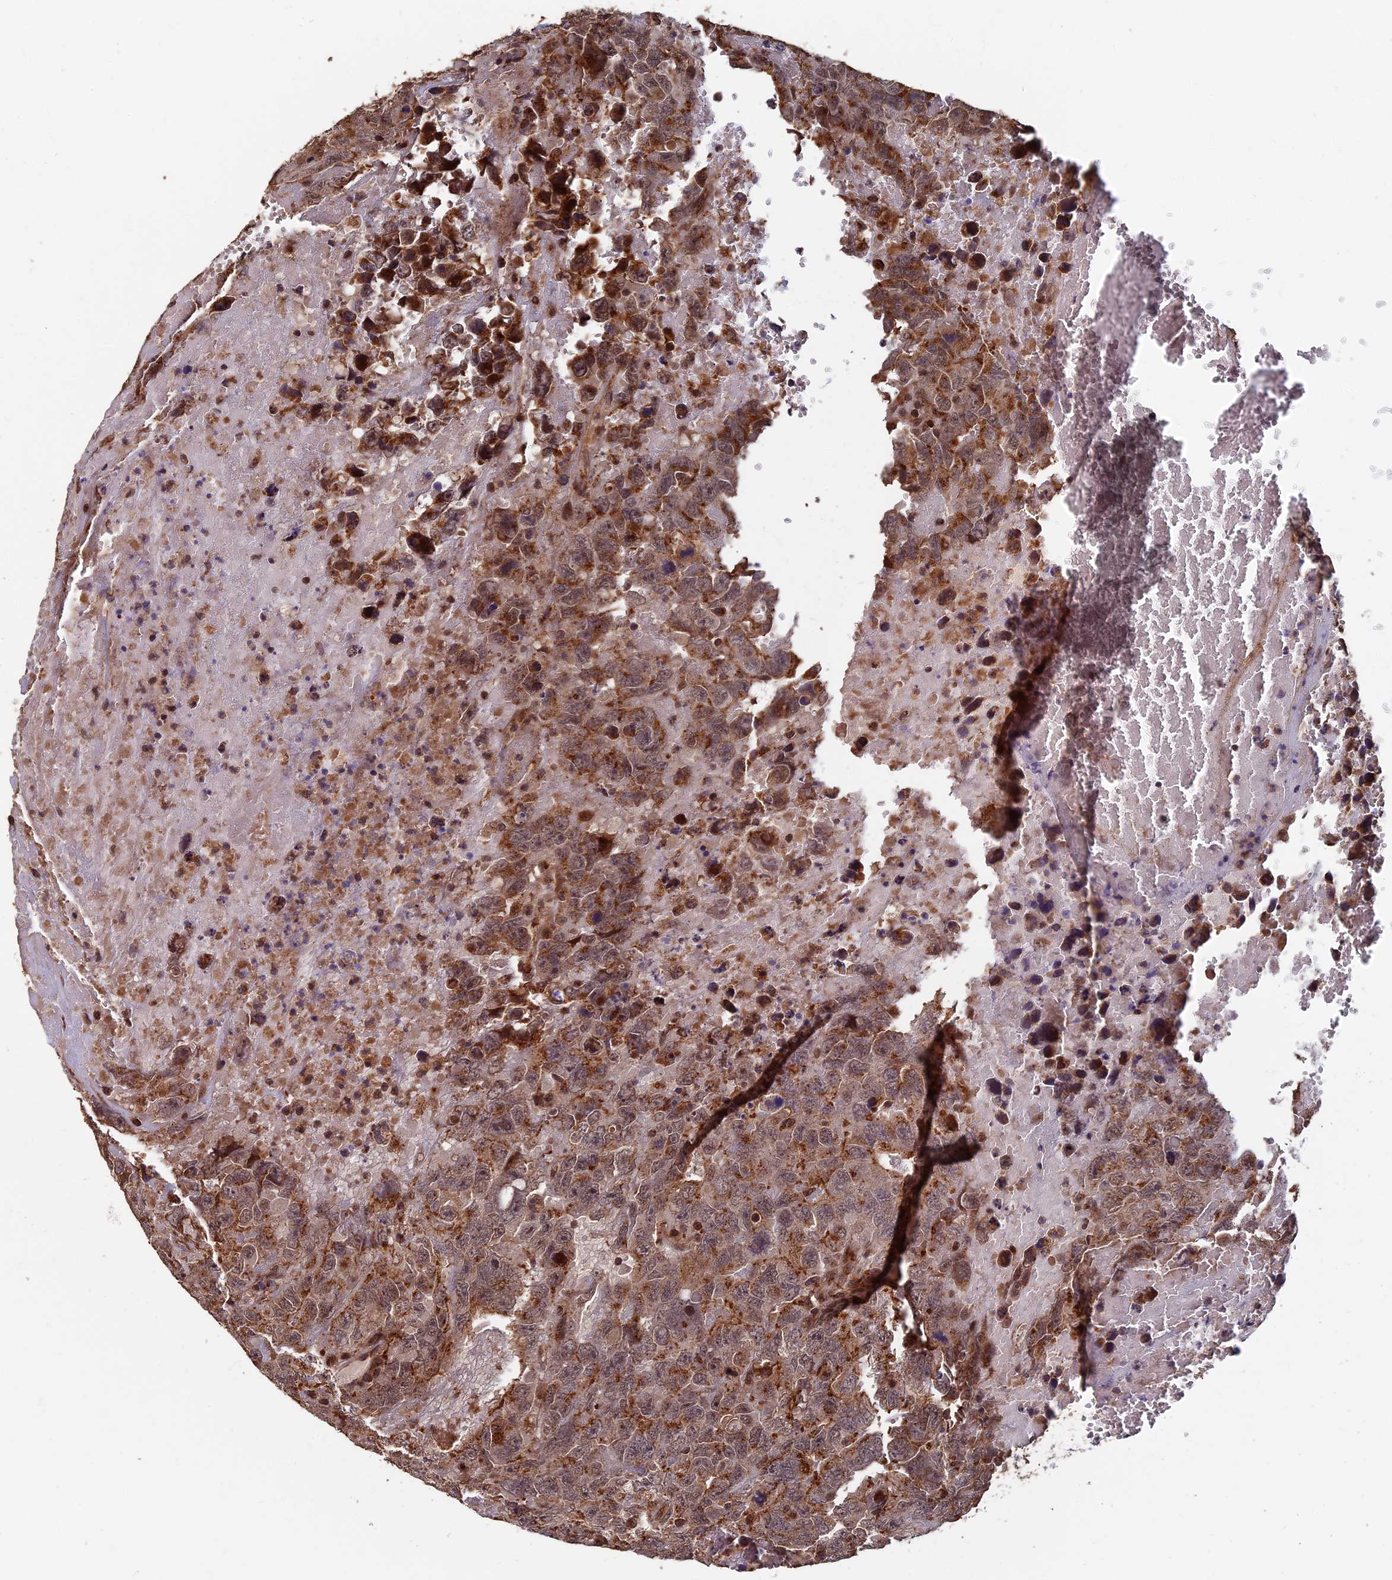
{"staining": {"intensity": "moderate", "quantity": ">75%", "location": "cytoplasmic/membranous,nuclear"}, "tissue": "testis cancer", "cell_type": "Tumor cells", "image_type": "cancer", "snomed": [{"axis": "morphology", "description": "Carcinoma, Embryonal, NOS"}, {"axis": "topography", "description": "Testis"}], "caption": "An image showing moderate cytoplasmic/membranous and nuclear expression in approximately >75% of tumor cells in testis cancer (embryonal carcinoma), as visualized by brown immunohistochemical staining.", "gene": "RASGRF1", "patient": {"sex": "male", "age": 45}}